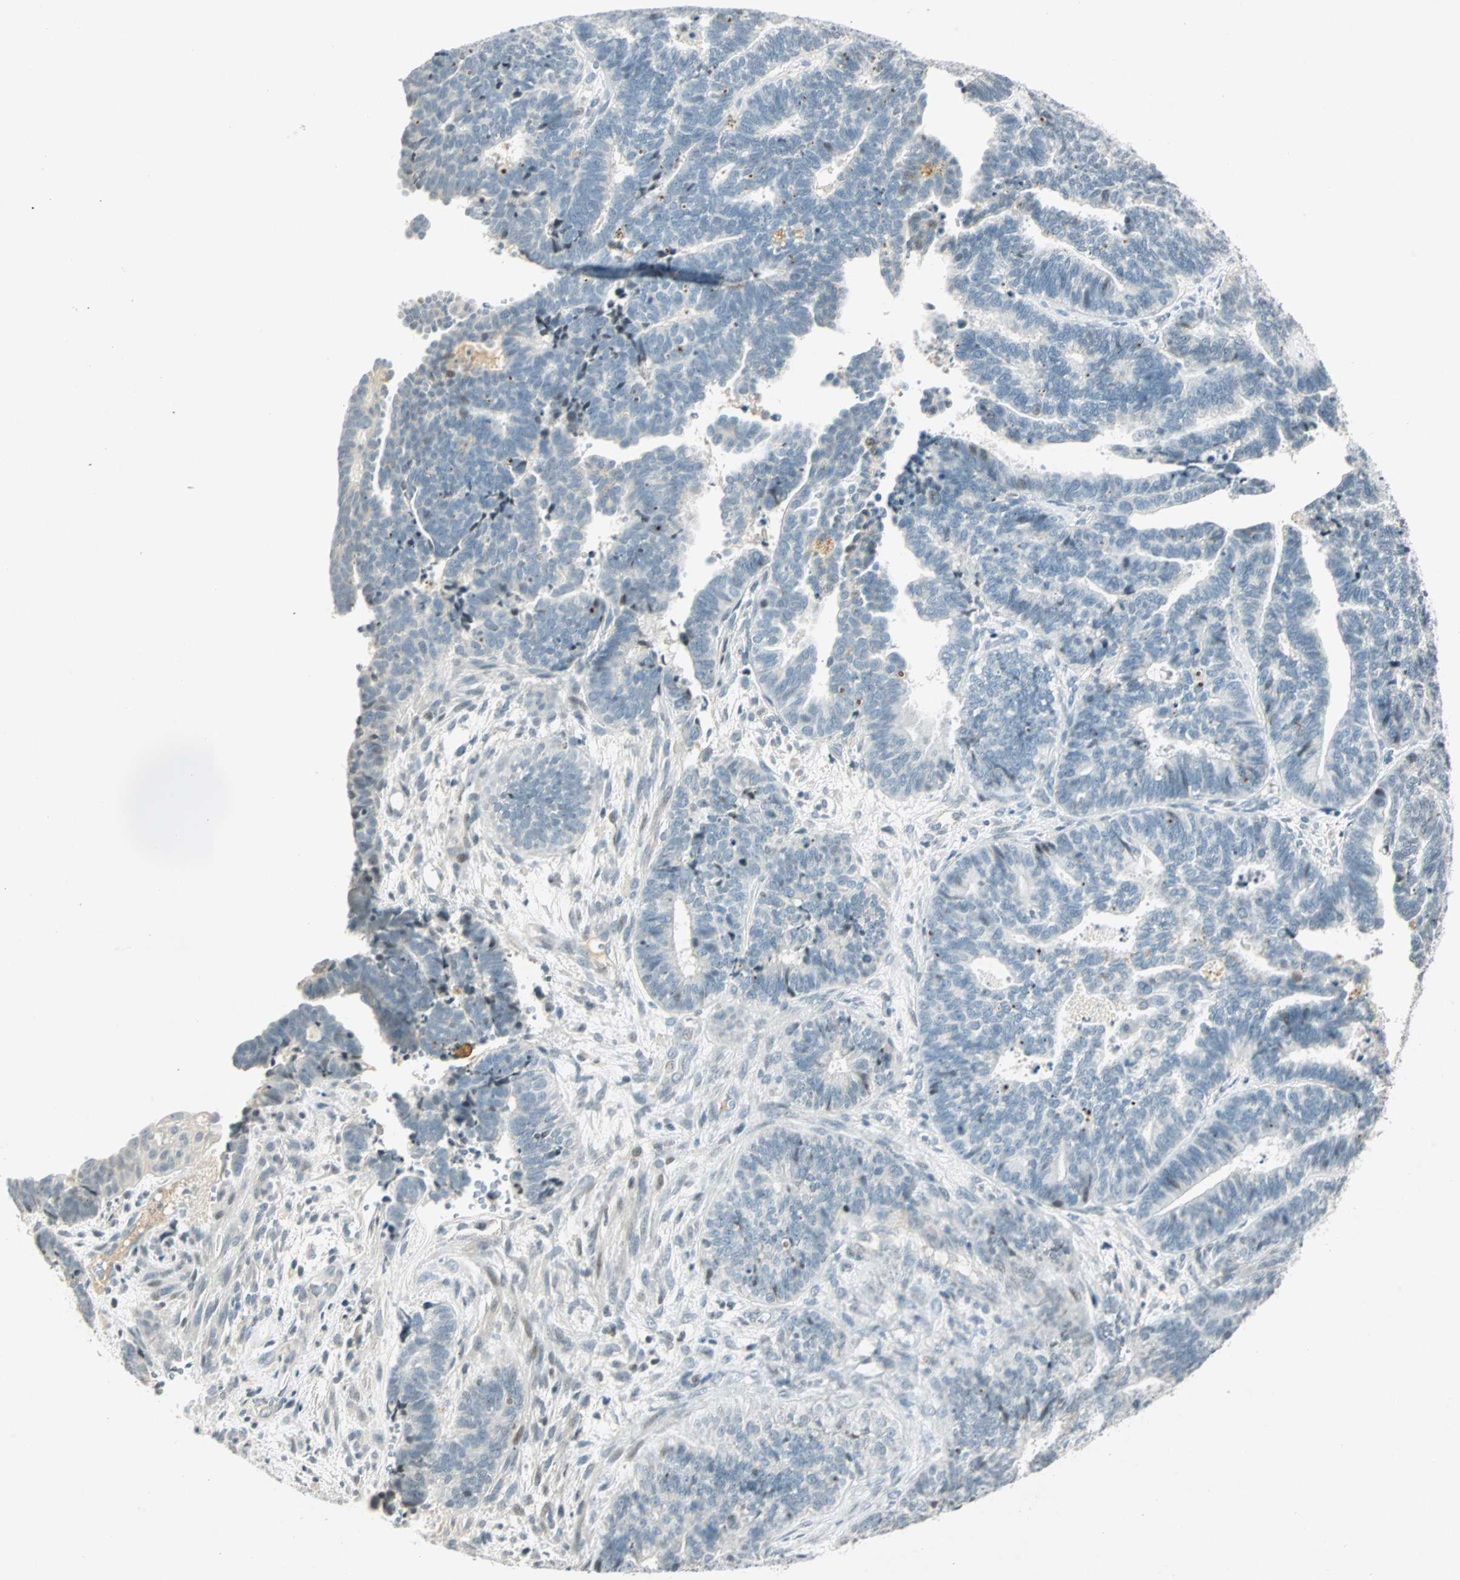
{"staining": {"intensity": "weak", "quantity": "<25%", "location": "nuclear"}, "tissue": "endometrial cancer", "cell_type": "Tumor cells", "image_type": "cancer", "snomed": [{"axis": "morphology", "description": "Adenocarcinoma, NOS"}, {"axis": "topography", "description": "Endometrium"}], "caption": "IHC photomicrograph of adenocarcinoma (endometrial) stained for a protein (brown), which demonstrates no positivity in tumor cells.", "gene": "SMAD3", "patient": {"sex": "female", "age": 70}}